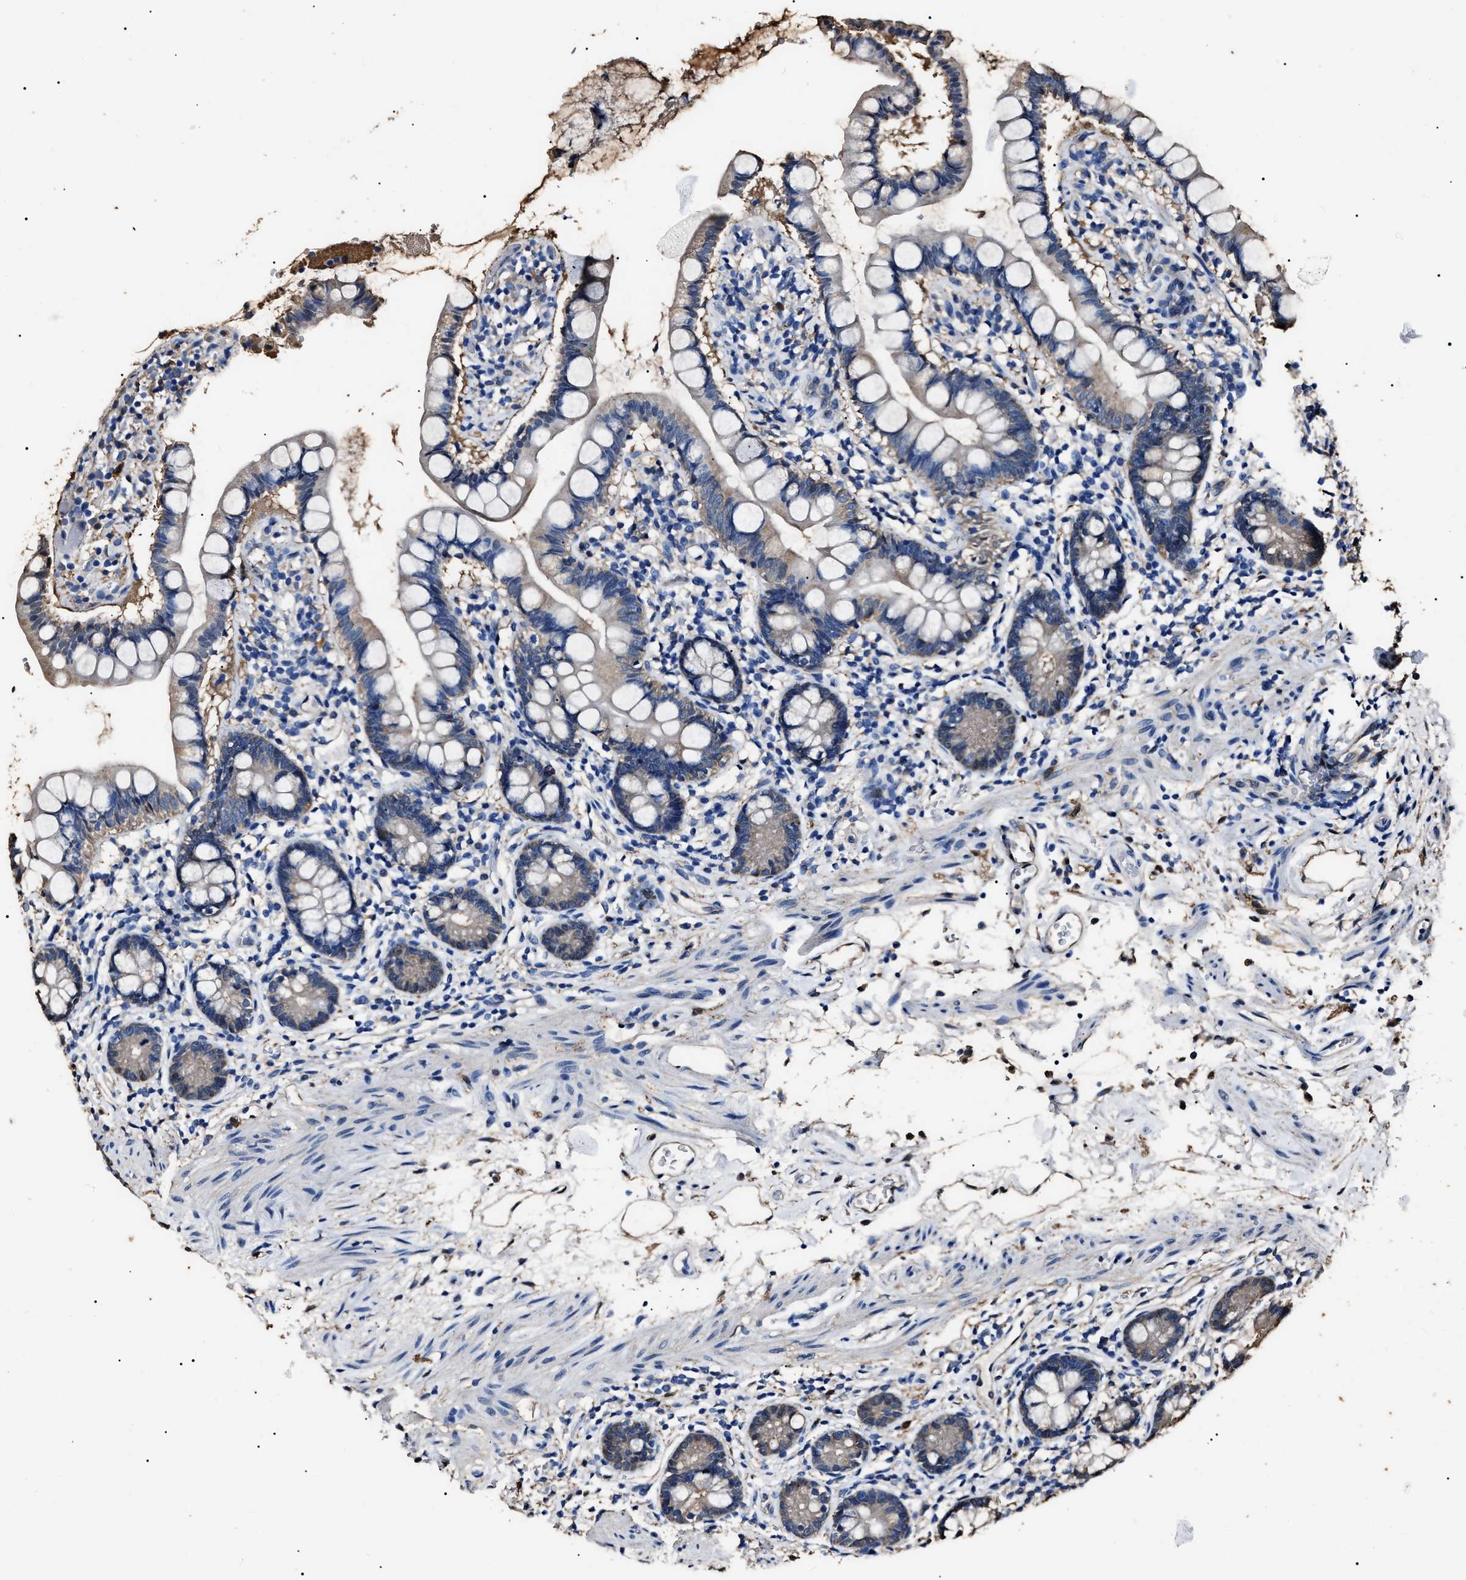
{"staining": {"intensity": "moderate", "quantity": "25%-75%", "location": "cytoplasmic/membranous"}, "tissue": "small intestine", "cell_type": "Glandular cells", "image_type": "normal", "snomed": [{"axis": "morphology", "description": "Normal tissue, NOS"}, {"axis": "topography", "description": "Small intestine"}], "caption": "Protein analysis of unremarkable small intestine displays moderate cytoplasmic/membranous expression in about 25%-75% of glandular cells. The staining was performed using DAB to visualize the protein expression in brown, while the nuclei were stained in blue with hematoxylin (Magnification: 20x).", "gene": "ALDH1A1", "patient": {"sex": "female", "age": 84}}